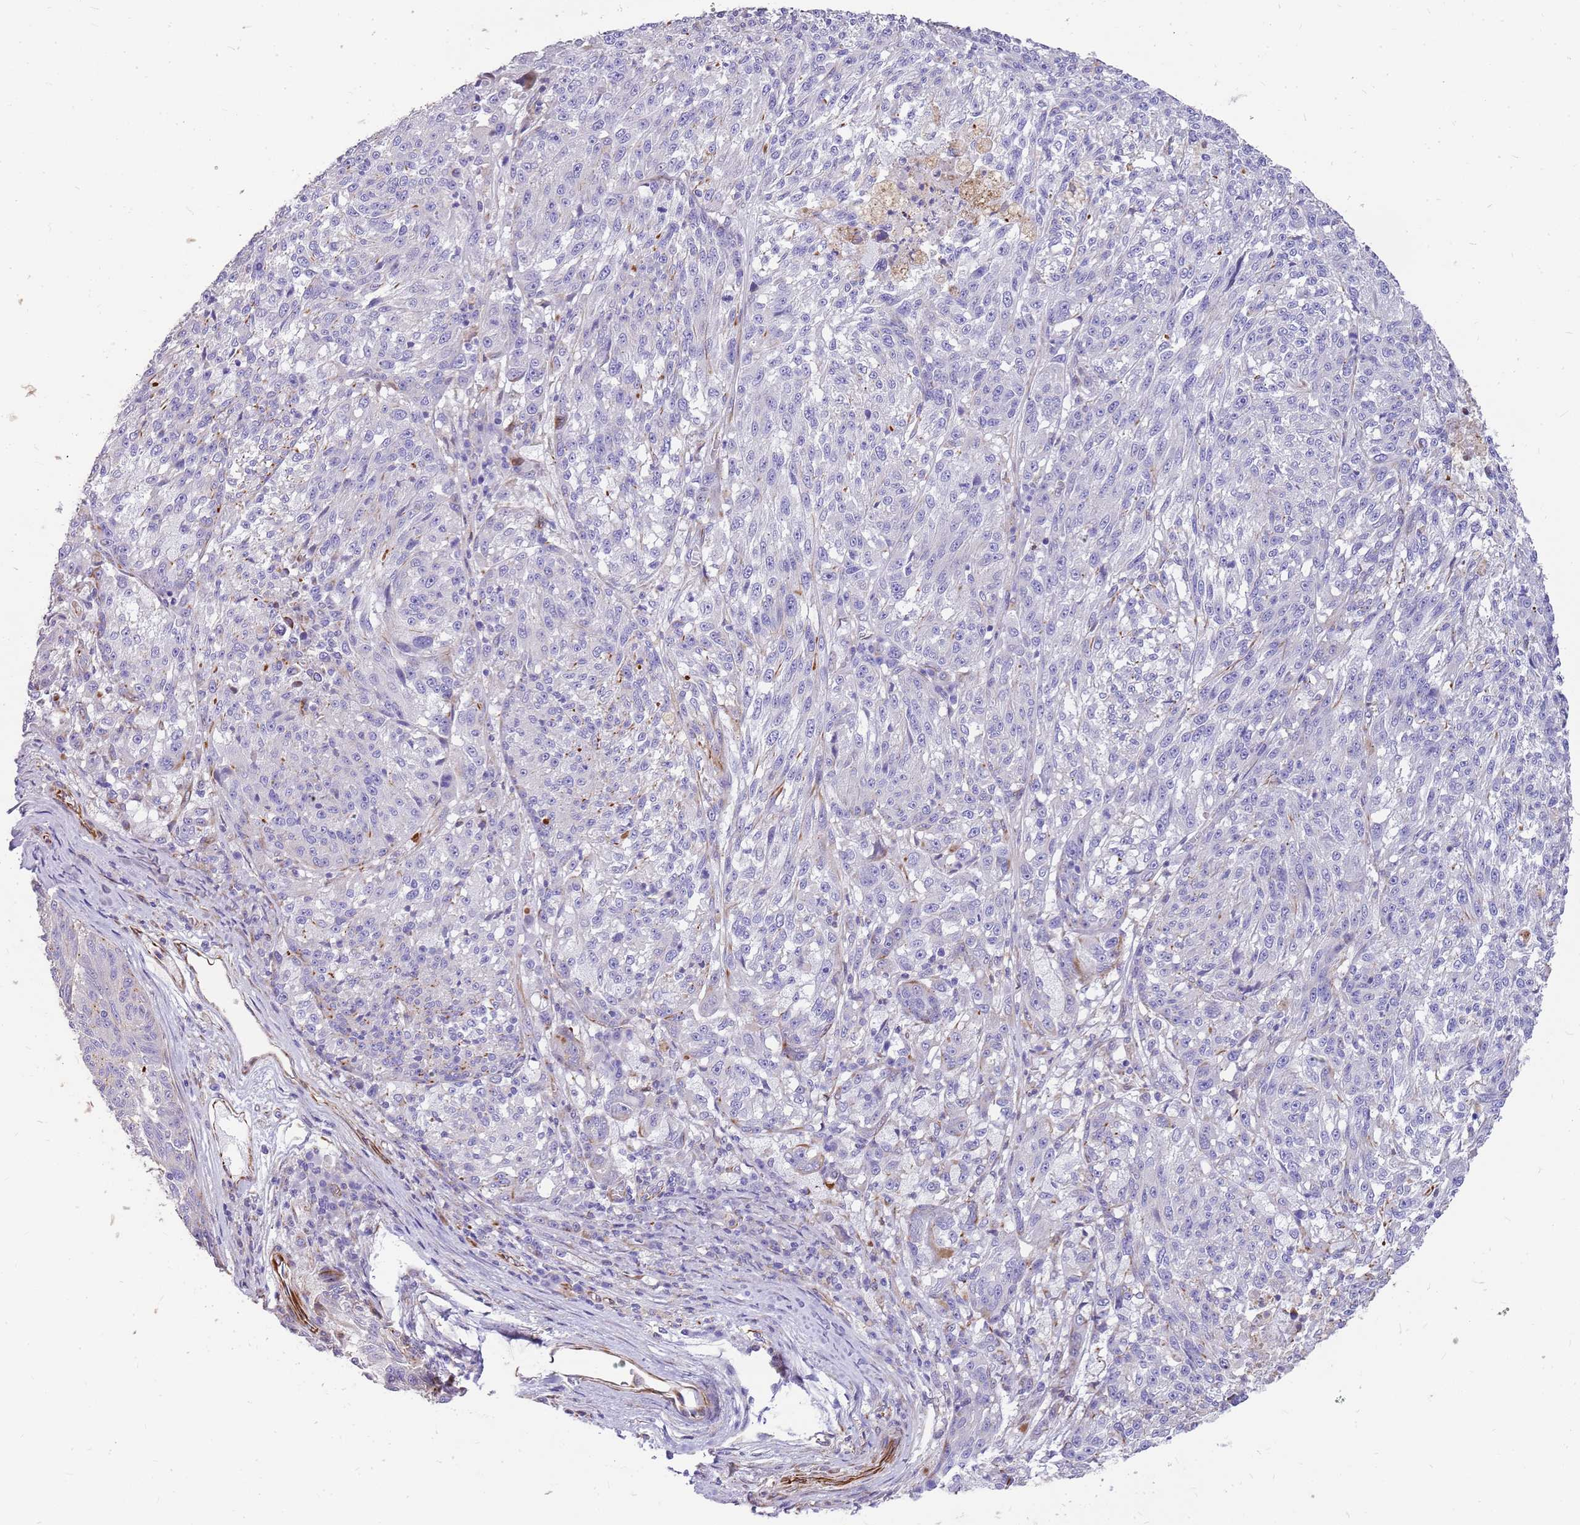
{"staining": {"intensity": "negative", "quantity": "none", "location": "none"}, "tissue": "melanoma", "cell_type": "Tumor cells", "image_type": "cancer", "snomed": [{"axis": "morphology", "description": "Malignant melanoma, NOS"}, {"axis": "topography", "description": "Skin"}], "caption": "High power microscopy photomicrograph of an immunohistochemistry (IHC) image of malignant melanoma, revealing no significant staining in tumor cells.", "gene": "ZDHHC1", "patient": {"sex": "male", "age": 53}}